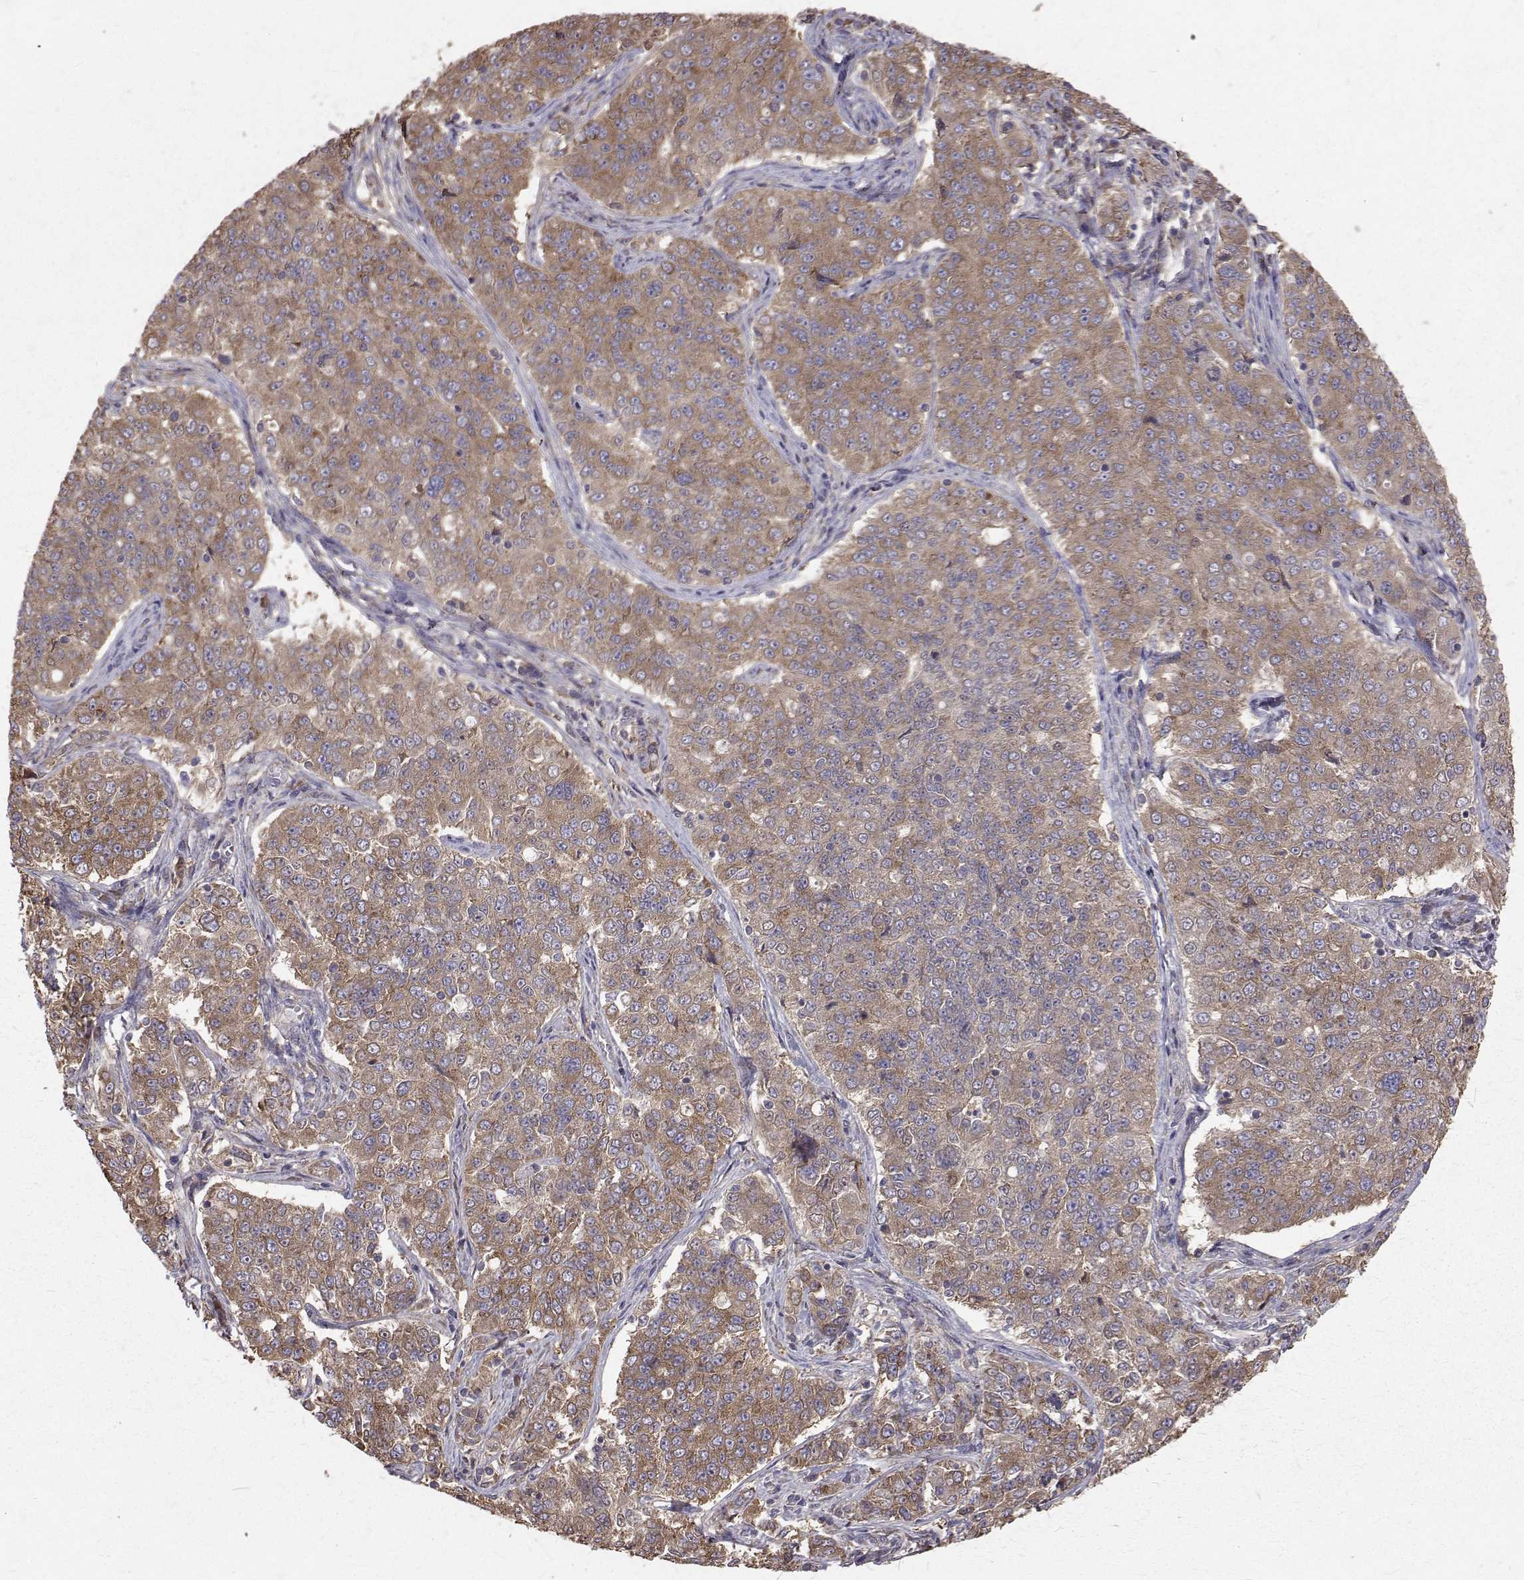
{"staining": {"intensity": "moderate", "quantity": ">75%", "location": "cytoplasmic/membranous"}, "tissue": "endometrial cancer", "cell_type": "Tumor cells", "image_type": "cancer", "snomed": [{"axis": "morphology", "description": "Adenocarcinoma, NOS"}, {"axis": "topography", "description": "Endometrium"}], "caption": "The photomicrograph displays a brown stain indicating the presence of a protein in the cytoplasmic/membranous of tumor cells in adenocarcinoma (endometrial).", "gene": "FARSB", "patient": {"sex": "female", "age": 43}}